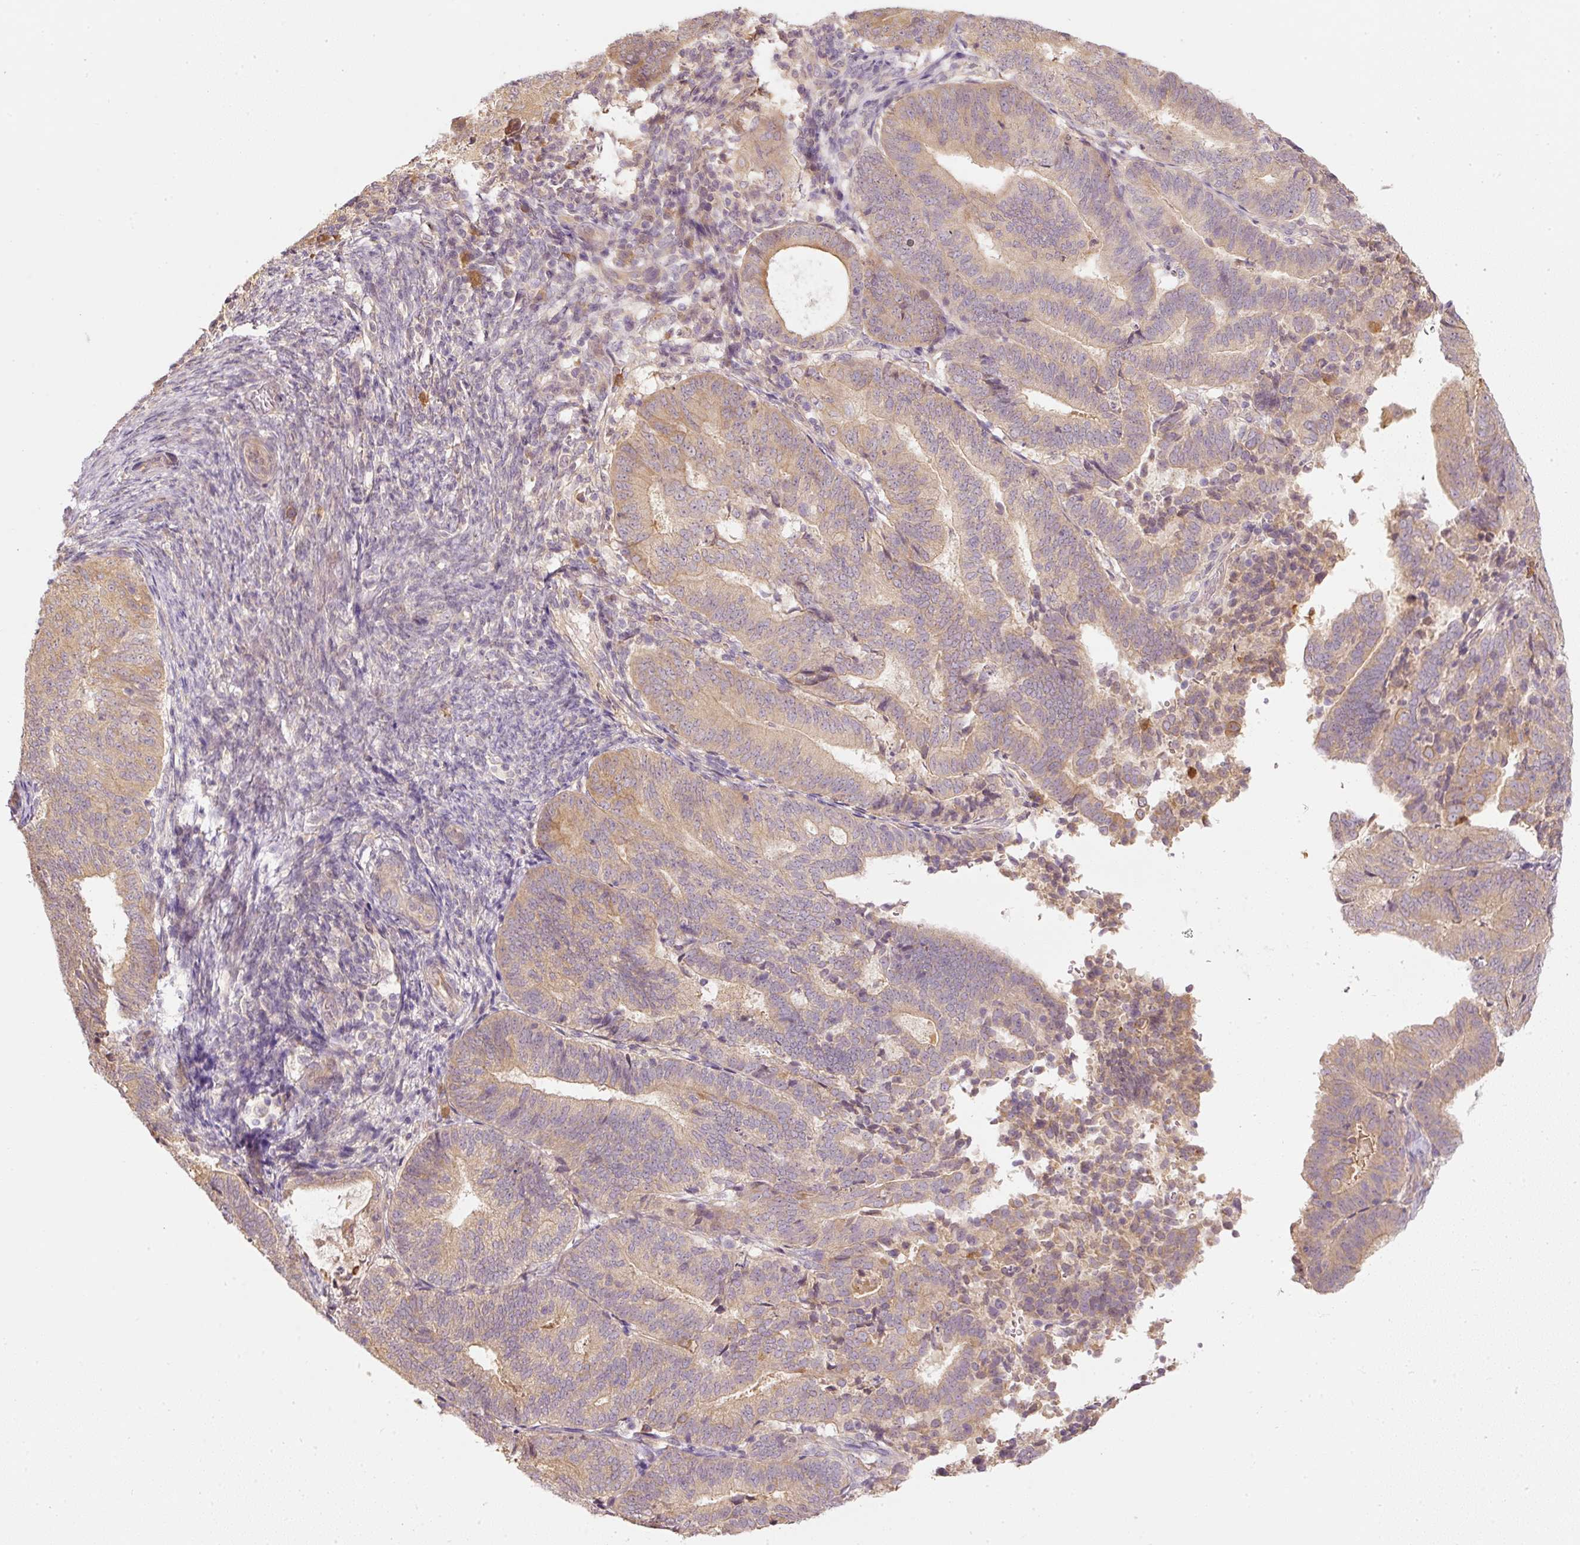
{"staining": {"intensity": "moderate", "quantity": ">75%", "location": "cytoplasmic/membranous"}, "tissue": "endometrial cancer", "cell_type": "Tumor cells", "image_type": "cancer", "snomed": [{"axis": "morphology", "description": "Adenocarcinoma, NOS"}, {"axis": "topography", "description": "Endometrium"}], "caption": "A high-resolution photomicrograph shows immunohistochemistry staining of endometrial cancer, which demonstrates moderate cytoplasmic/membranous staining in about >75% of tumor cells.", "gene": "CTTNBP2", "patient": {"sex": "female", "age": 70}}